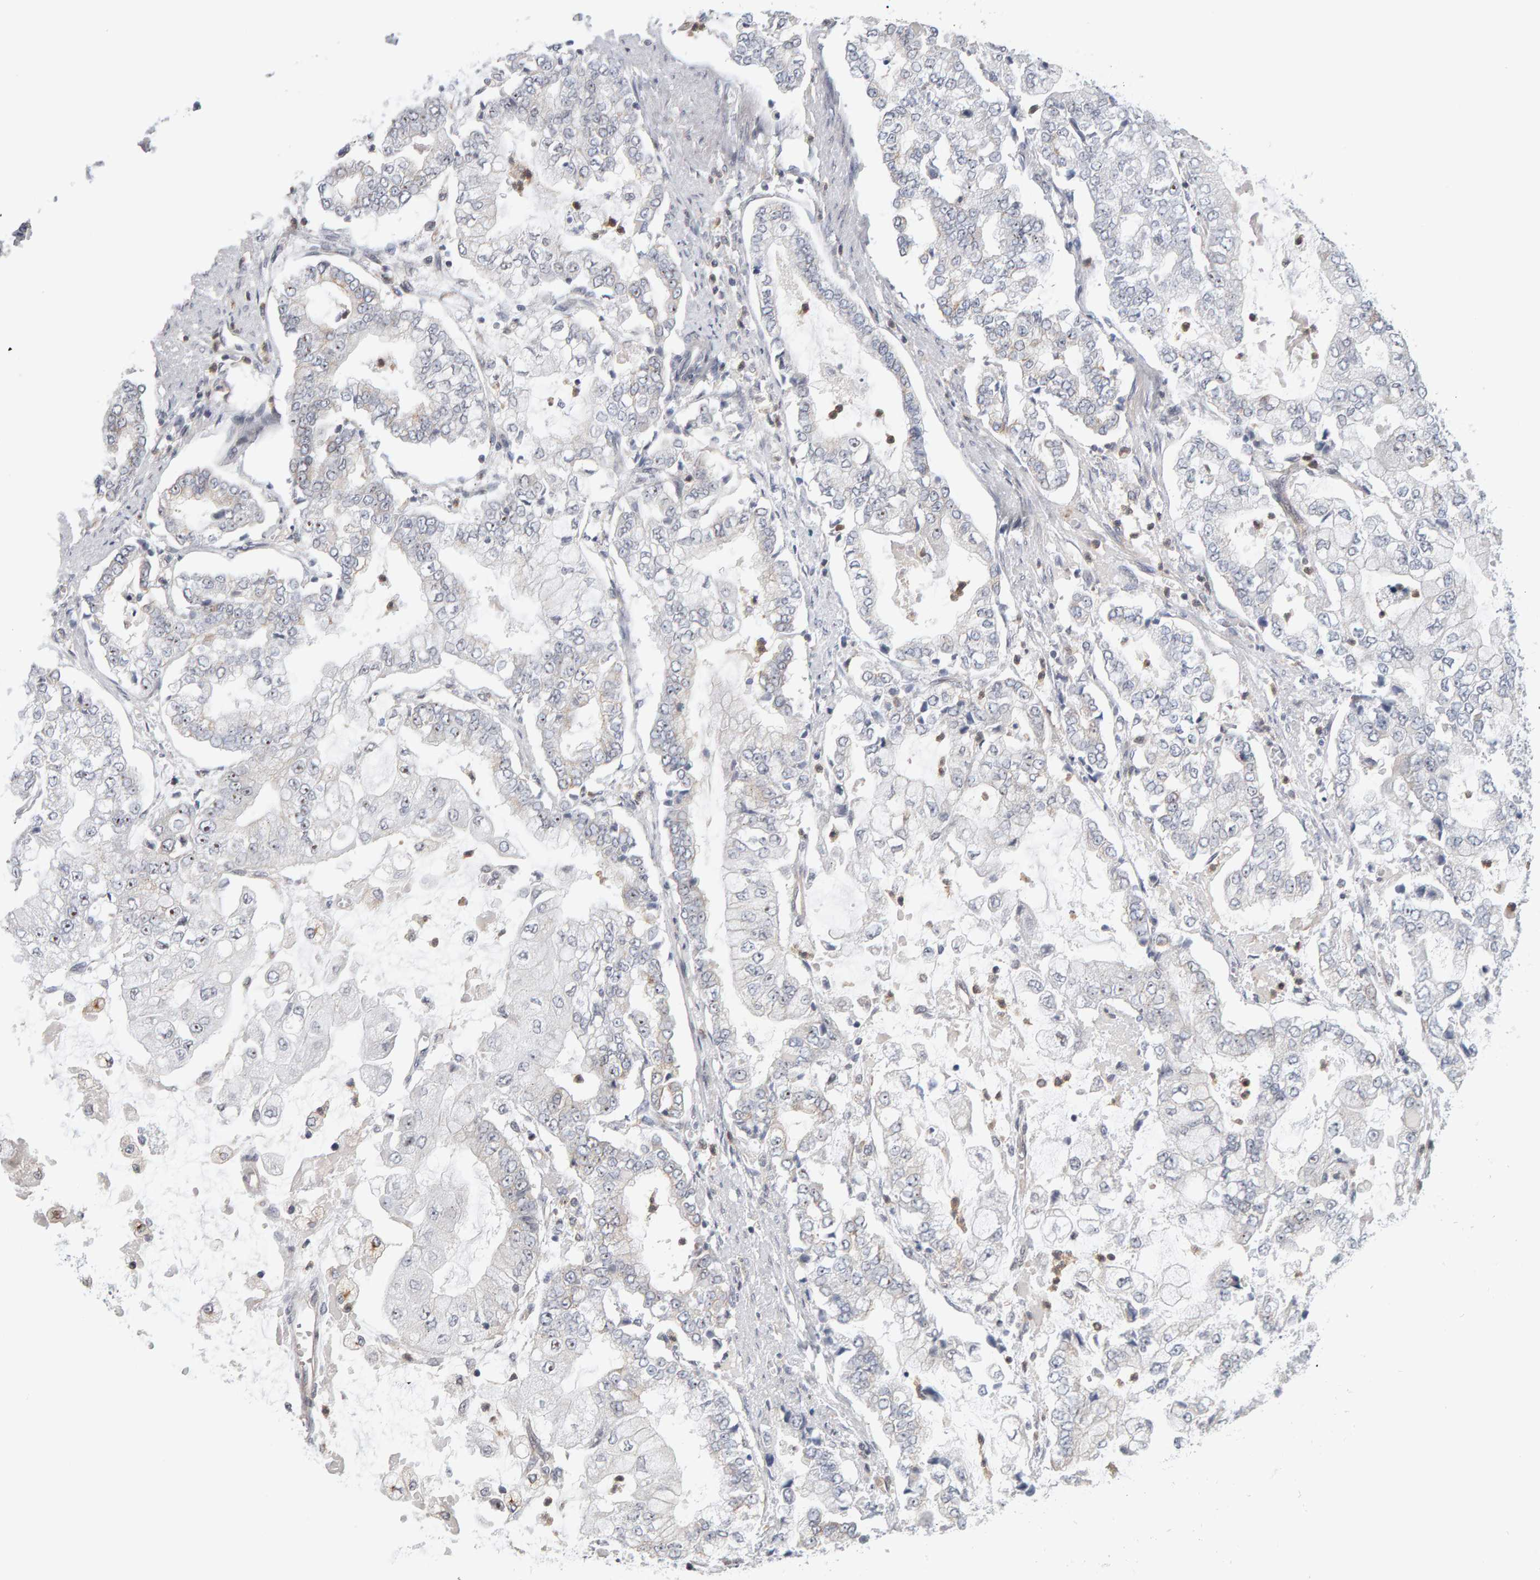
{"staining": {"intensity": "weak", "quantity": "<25%", "location": "cytoplasmic/membranous"}, "tissue": "stomach cancer", "cell_type": "Tumor cells", "image_type": "cancer", "snomed": [{"axis": "morphology", "description": "Adenocarcinoma, NOS"}, {"axis": "topography", "description": "Stomach"}], "caption": "This is a histopathology image of IHC staining of adenocarcinoma (stomach), which shows no staining in tumor cells.", "gene": "MSRA", "patient": {"sex": "male", "age": 76}}